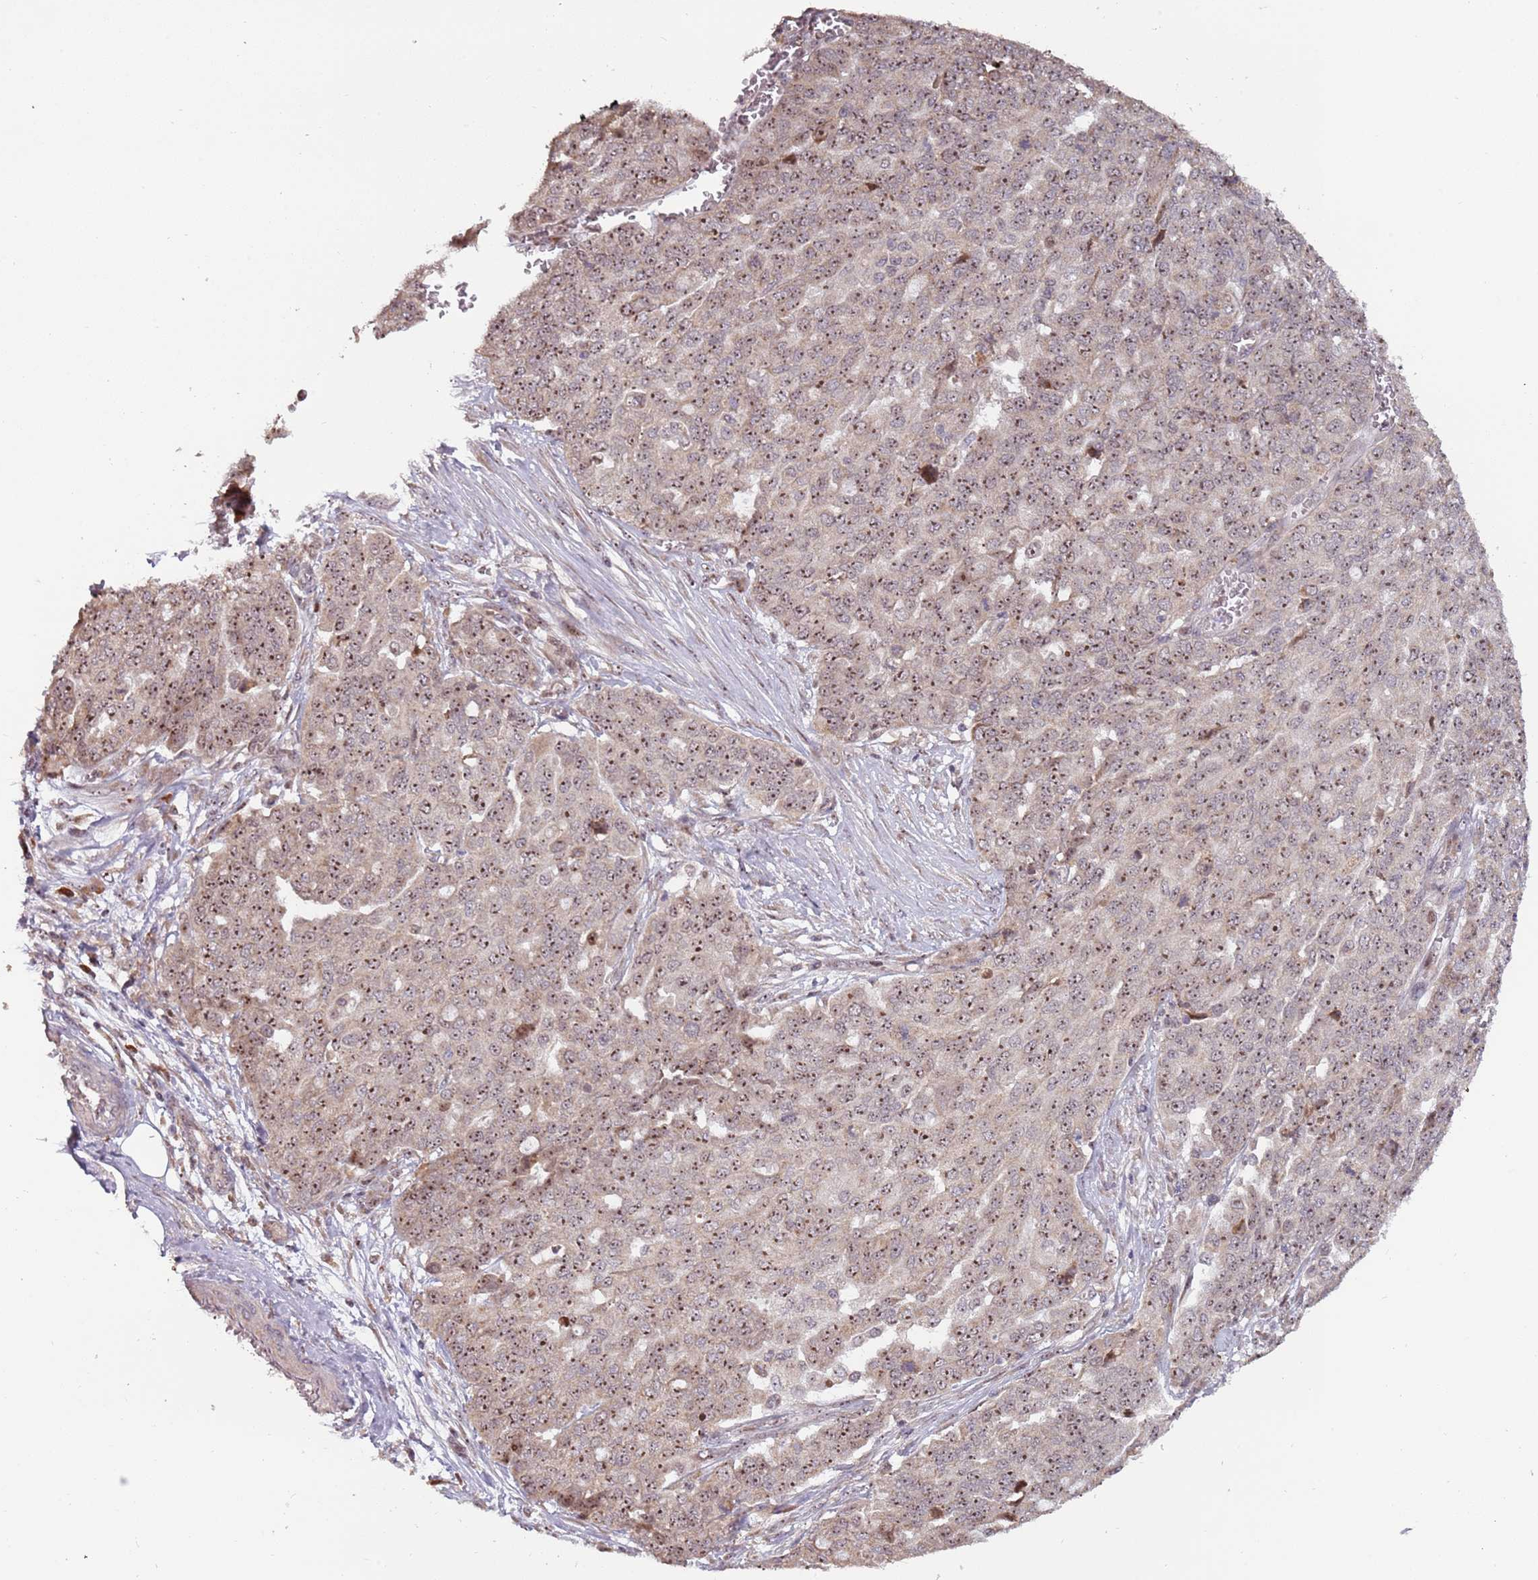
{"staining": {"intensity": "moderate", "quantity": ">75%", "location": "nuclear"}, "tissue": "ovarian cancer", "cell_type": "Tumor cells", "image_type": "cancer", "snomed": [{"axis": "morphology", "description": "Cystadenocarcinoma, serous, NOS"}, {"axis": "topography", "description": "Soft tissue"}, {"axis": "topography", "description": "Ovary"}], "caption": "A histopathology image of human serous cystadenocarcinoma (ovarian) stained for a protein shows moderate nuclear brown staining in tumor cells.", "gene": "UCMA", "patient": {"sex": "female", "age": 57}}